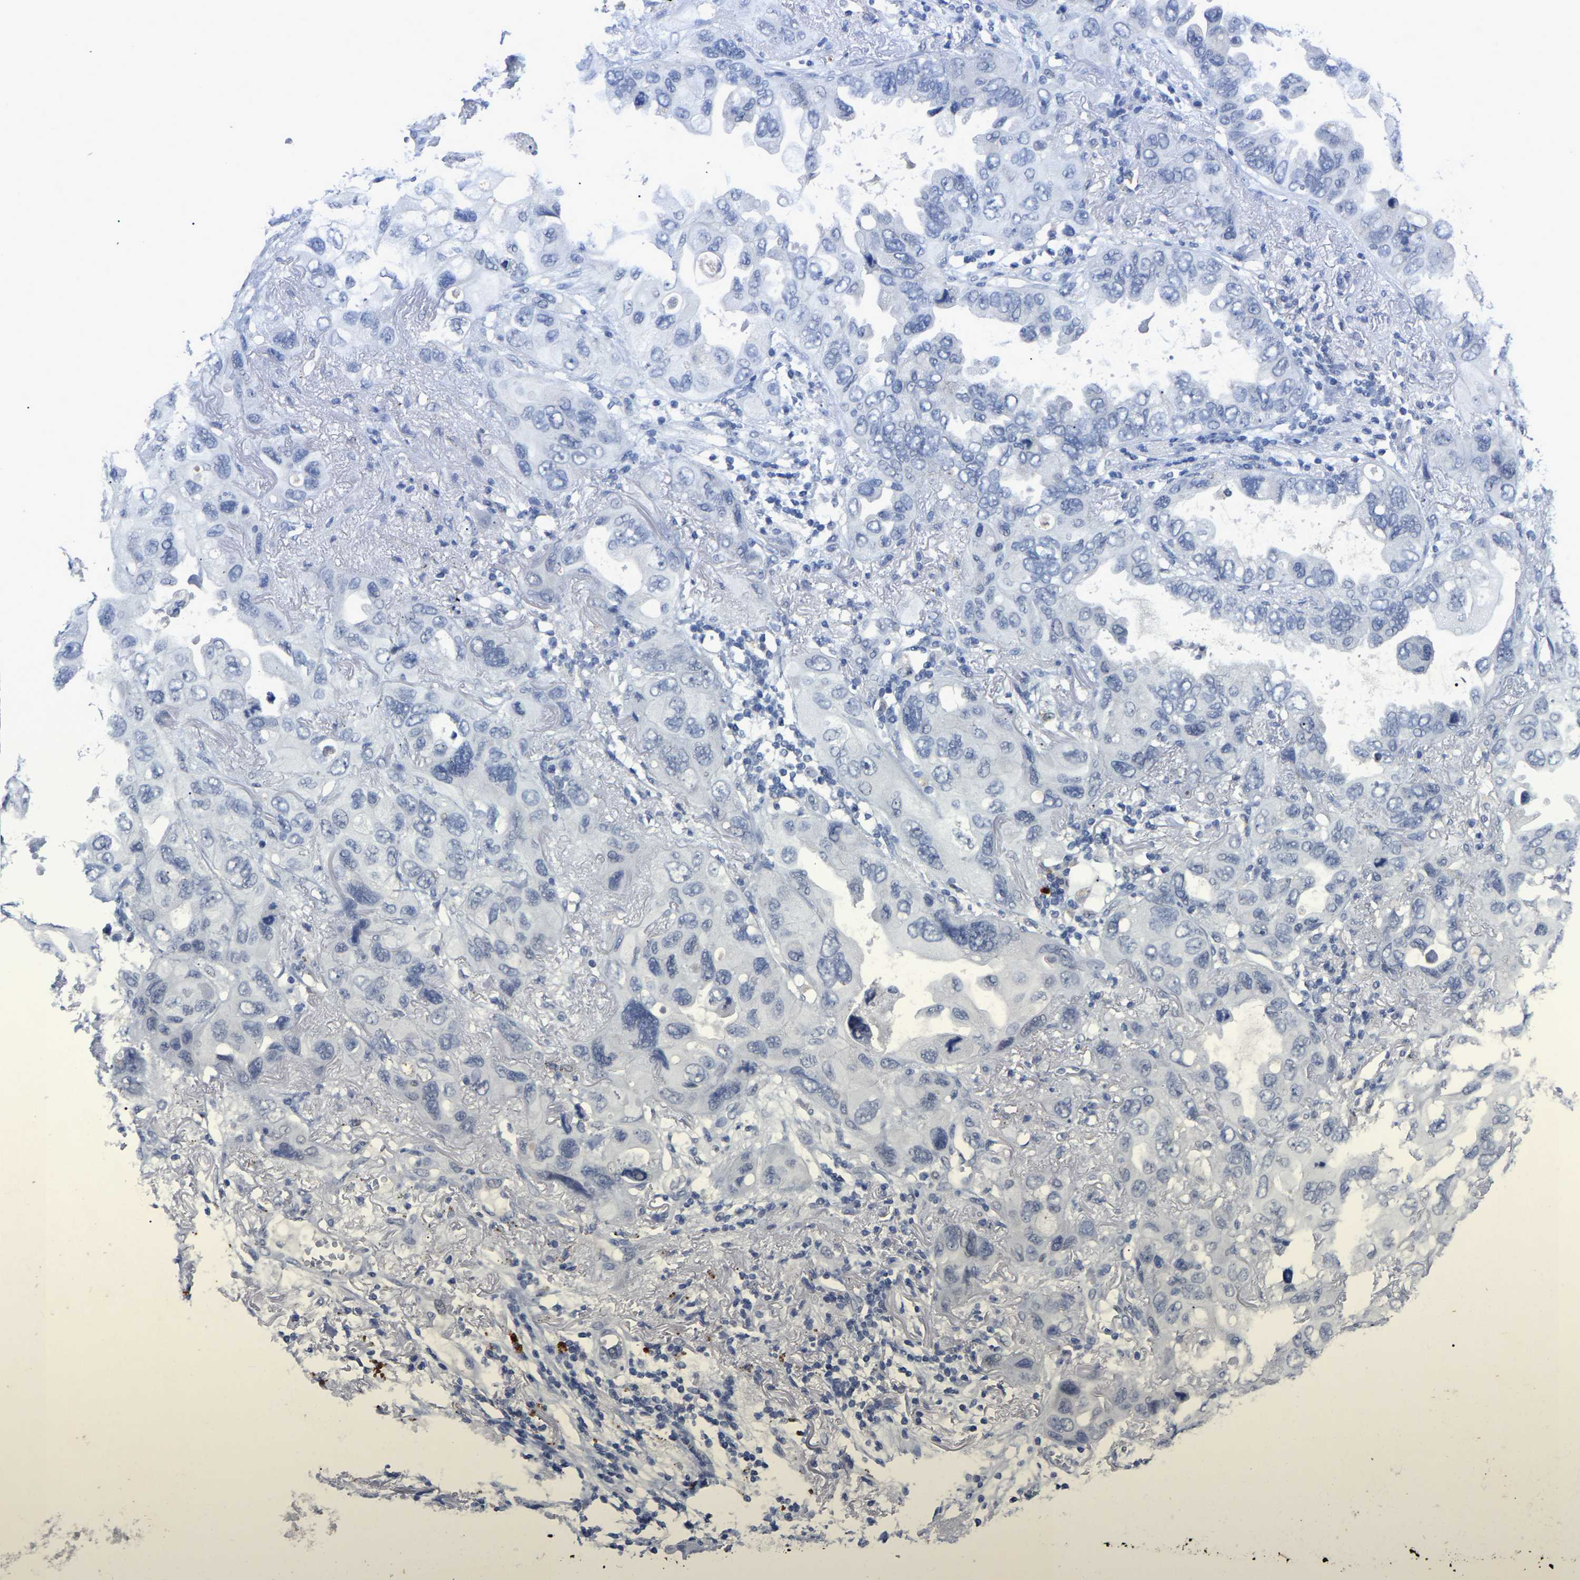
{"staining": {"intensity": "negative", "quantity": "none", "location": "none"}, "tissue": "lung cancer", "cell_type": "Tumor cells", "image_type": "cancer", "snomed": [{"axis": "morphology", "description": "Squamous cell carcinoma, NOS"}, {"axis": "topography", "description": "Lung"}], "caption": "Tumor cells show no significant staining in lung squamous cell carcinoma. Nuclei are stained in blue.", "gene": "SMPD2", "patient": {"sex": "female", "age": 73}}